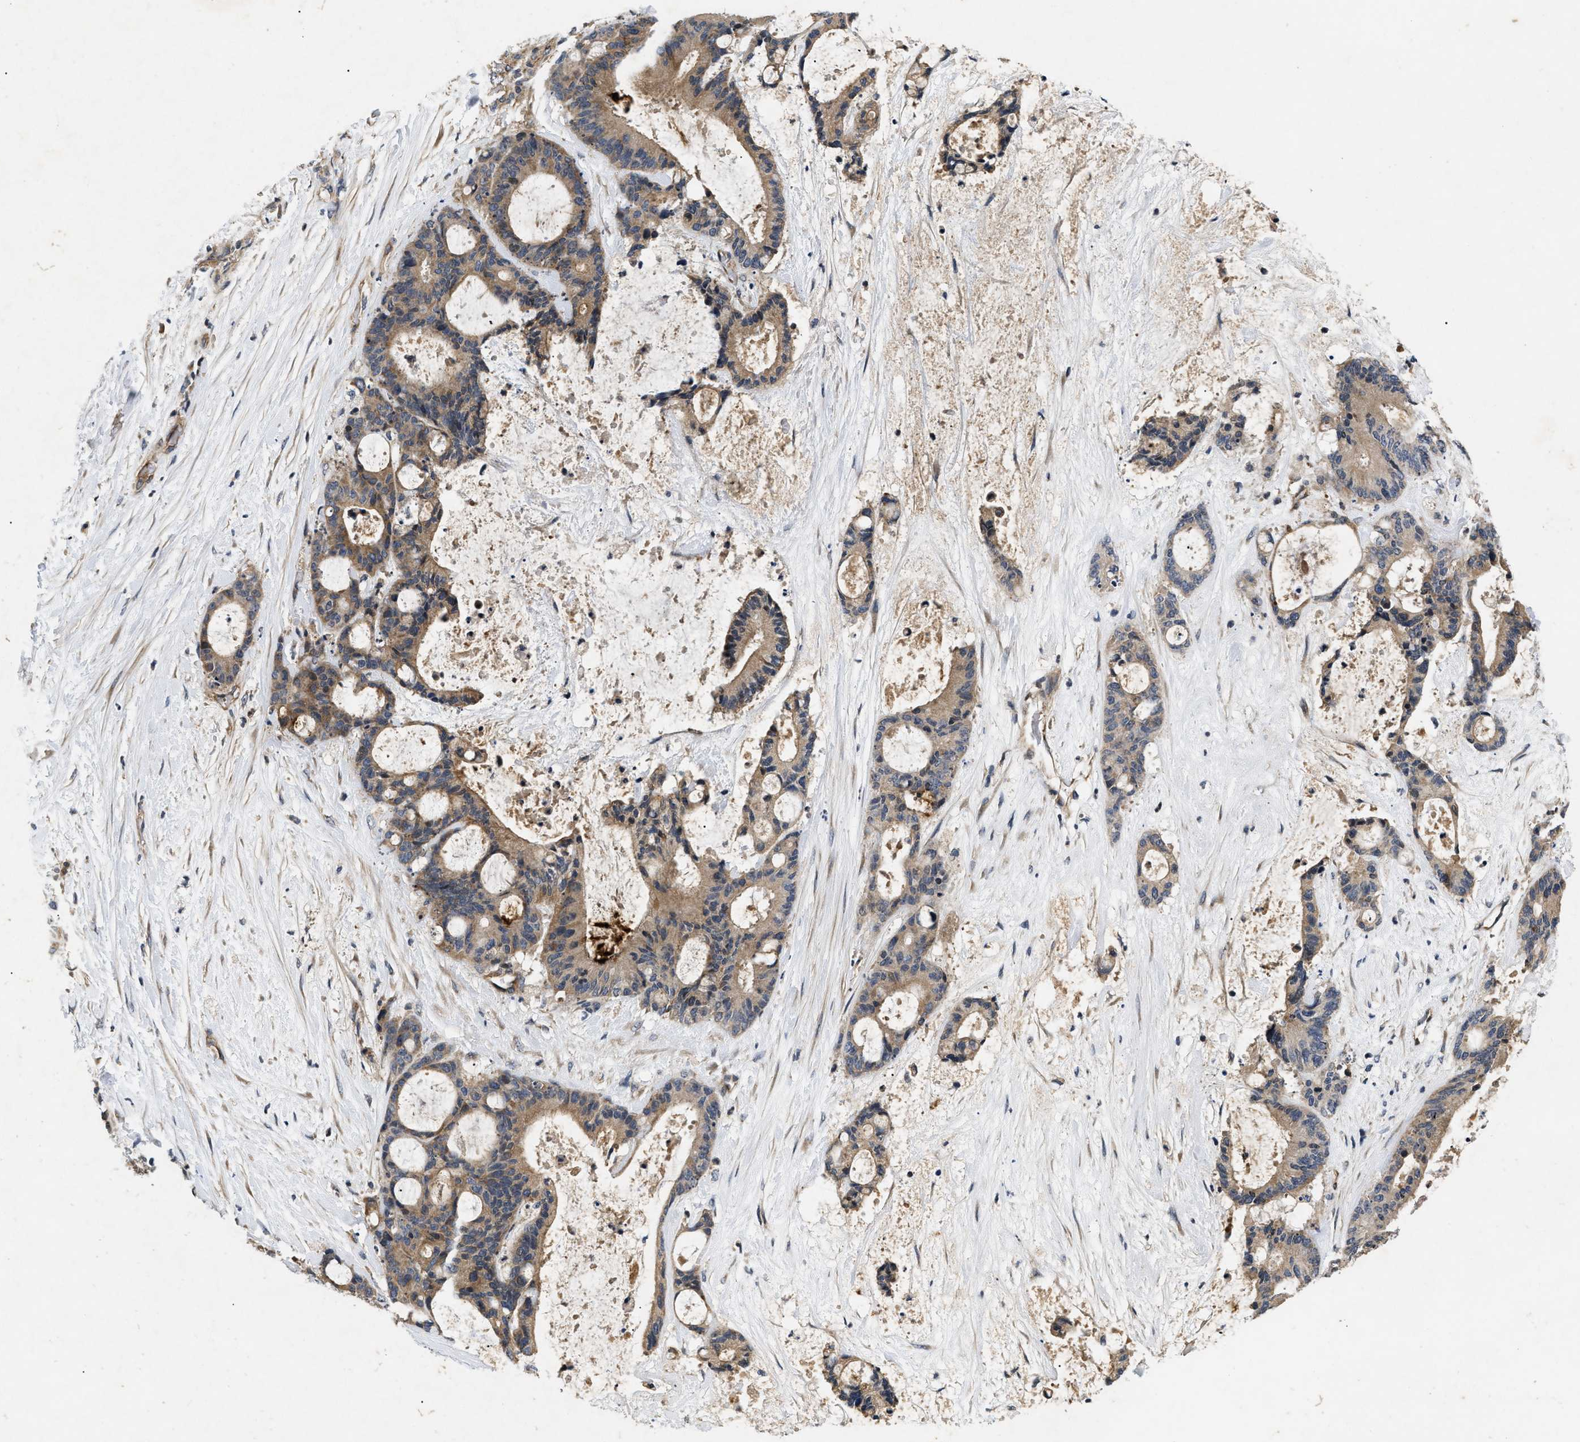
{"staining": {"intensity": "moderate", "quantity": ">75%", "location": "cytoplasmic/membranous"}, "tissue": "liver cancer", "cell_type": "Tumor cells", "image_type": "cancer", "snomed": [{"axis": "morphology", "description": "Cholangiocarcinoma"}, {"axis": "topography", "description": "Liver"}], "caption": "Cholangiocarcinoma (liver) stained for a protein demonstrates moderate cytoplasmic/membranous positivity in tumor cells.", "gene": "HMGCR", "patient": {"sex": "female", "age": 73}}